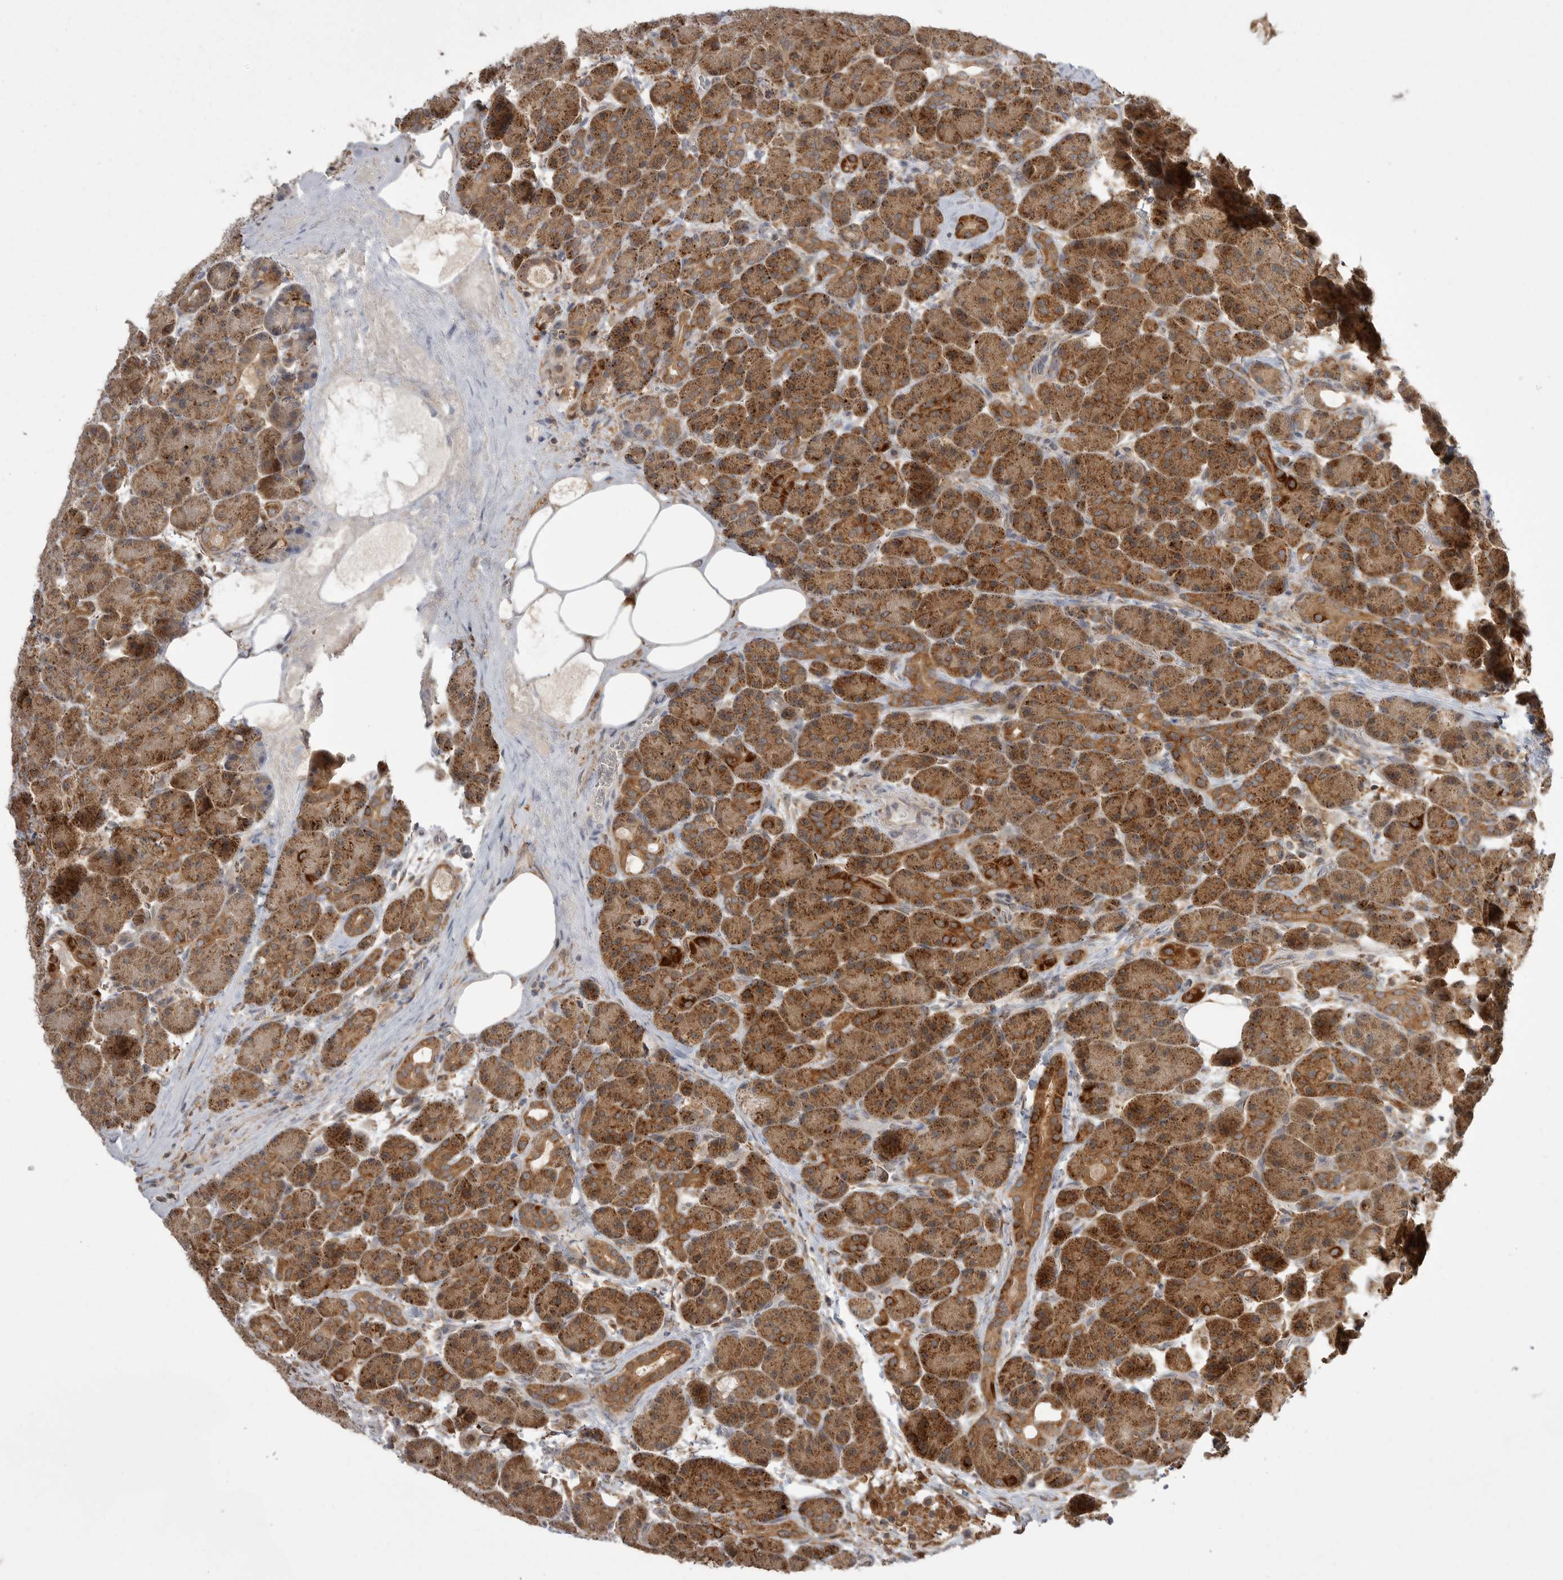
{"staining": {"intensity": "strong", "quantity": ">75%", "location": "cytoplasmic/membranous"}, "tissue": "pancreas", "cell_type": "Exocrine glandular cells", "image_type": "normal", "snomed": [{"axis": "morphology", "description": "Normal tissue, NOS"}, {"axis": "topography", "description": "Pancreas"}], "caption": "Pancreas stained with a protein marker displays strong staining in exocrine glandular cells.", "gene": "KYAT3", "patient": {"sex": "male", "age": 63}}